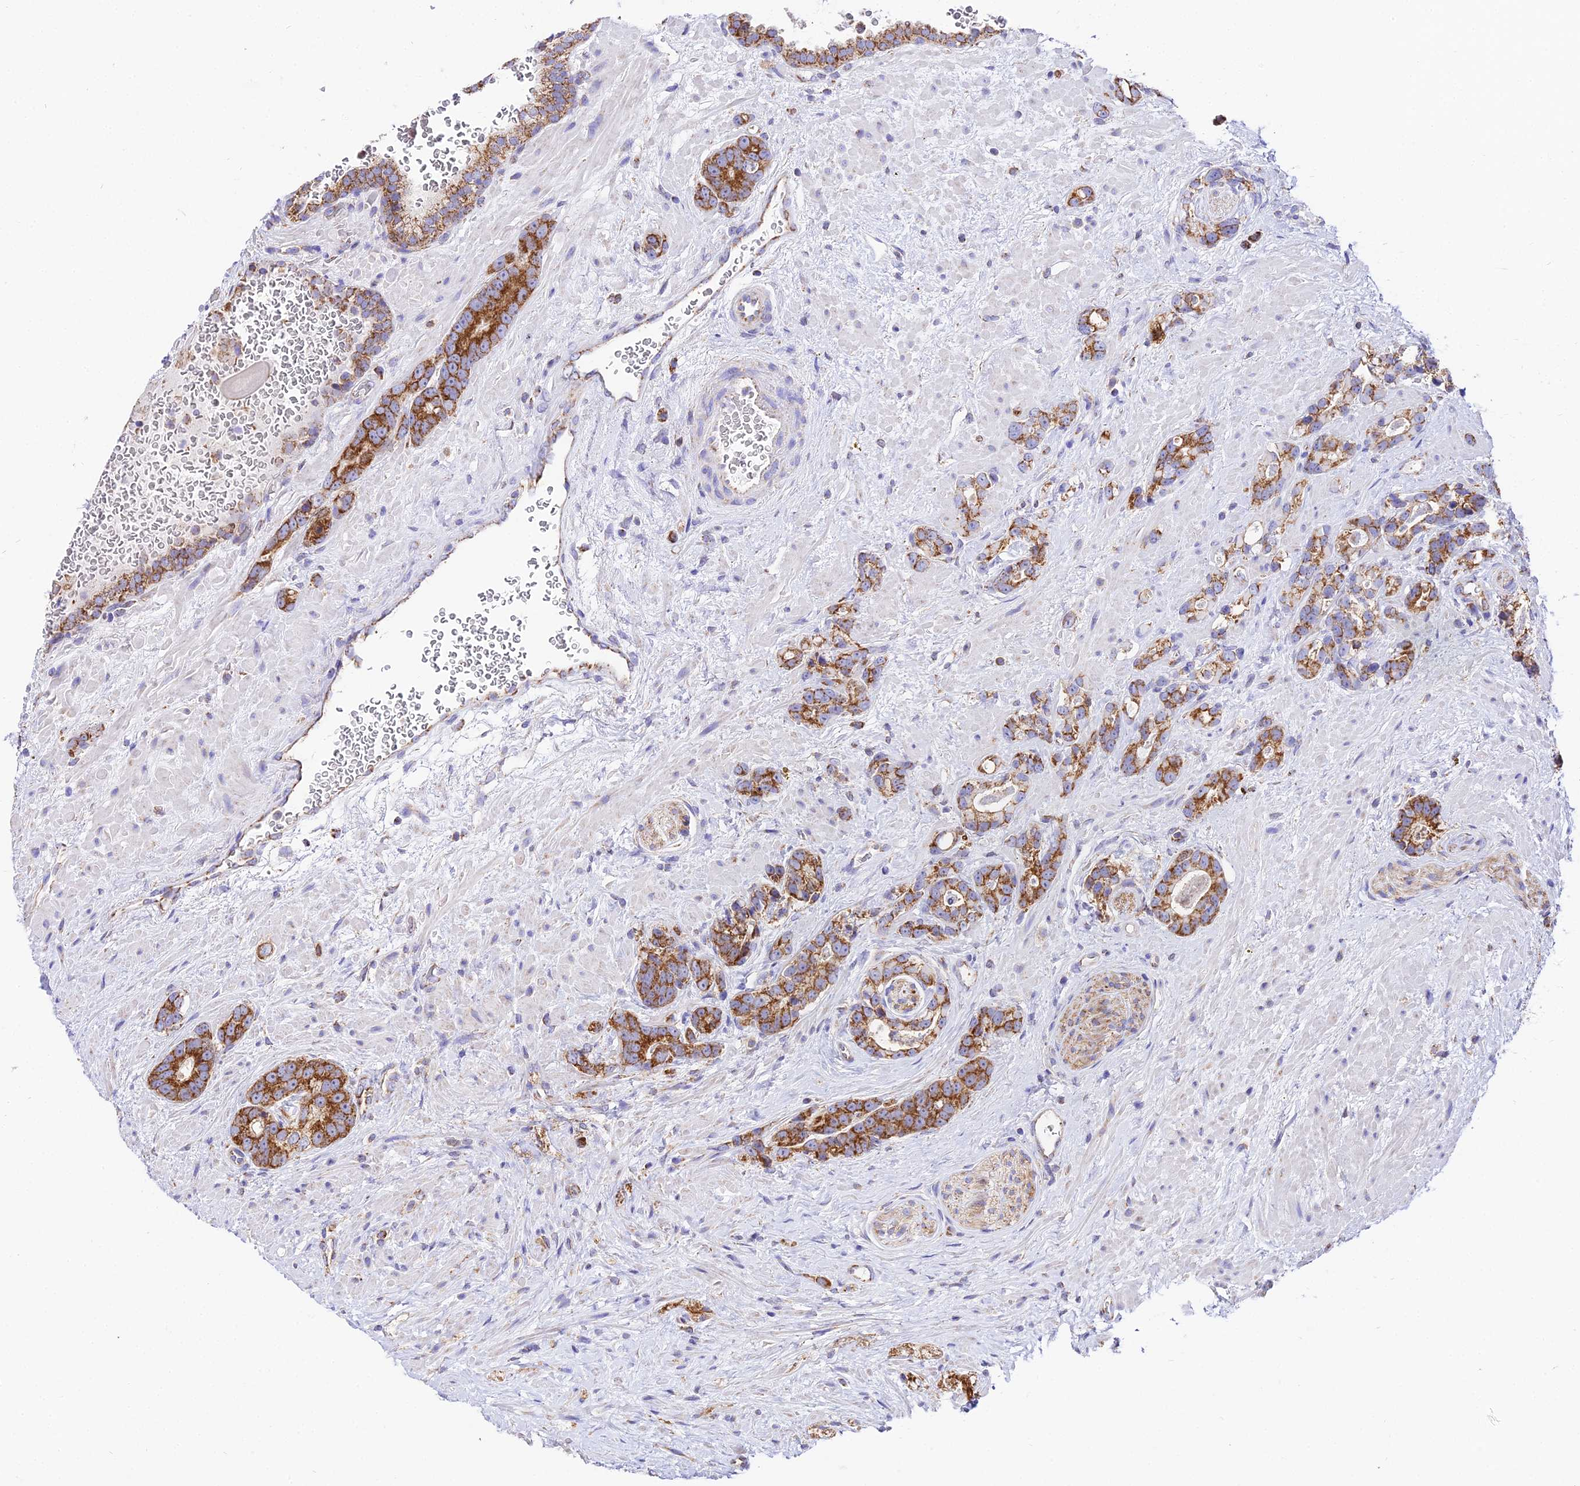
{"staining": {"intensity": "strong", "quantity": ">75%", "location": "cytoplasmic/membranous"}, "tissue": "prostate cancer", "cell_type": "Tumor cells", "image_type": "cancer", "snomed": [{"axis": "morphology", "description": "Adenocarcinoma, High grade"}, {"axis": "topography", "description": "Prostate"}], "caption": "Prostate cancer stained with a brown dye demonstrates strong cytoplasmic/membranous positive positivity in approximately >75% of tumor cells.", "gene": "OCIAD1", "patient": {"sex": "male", "age": 74}}